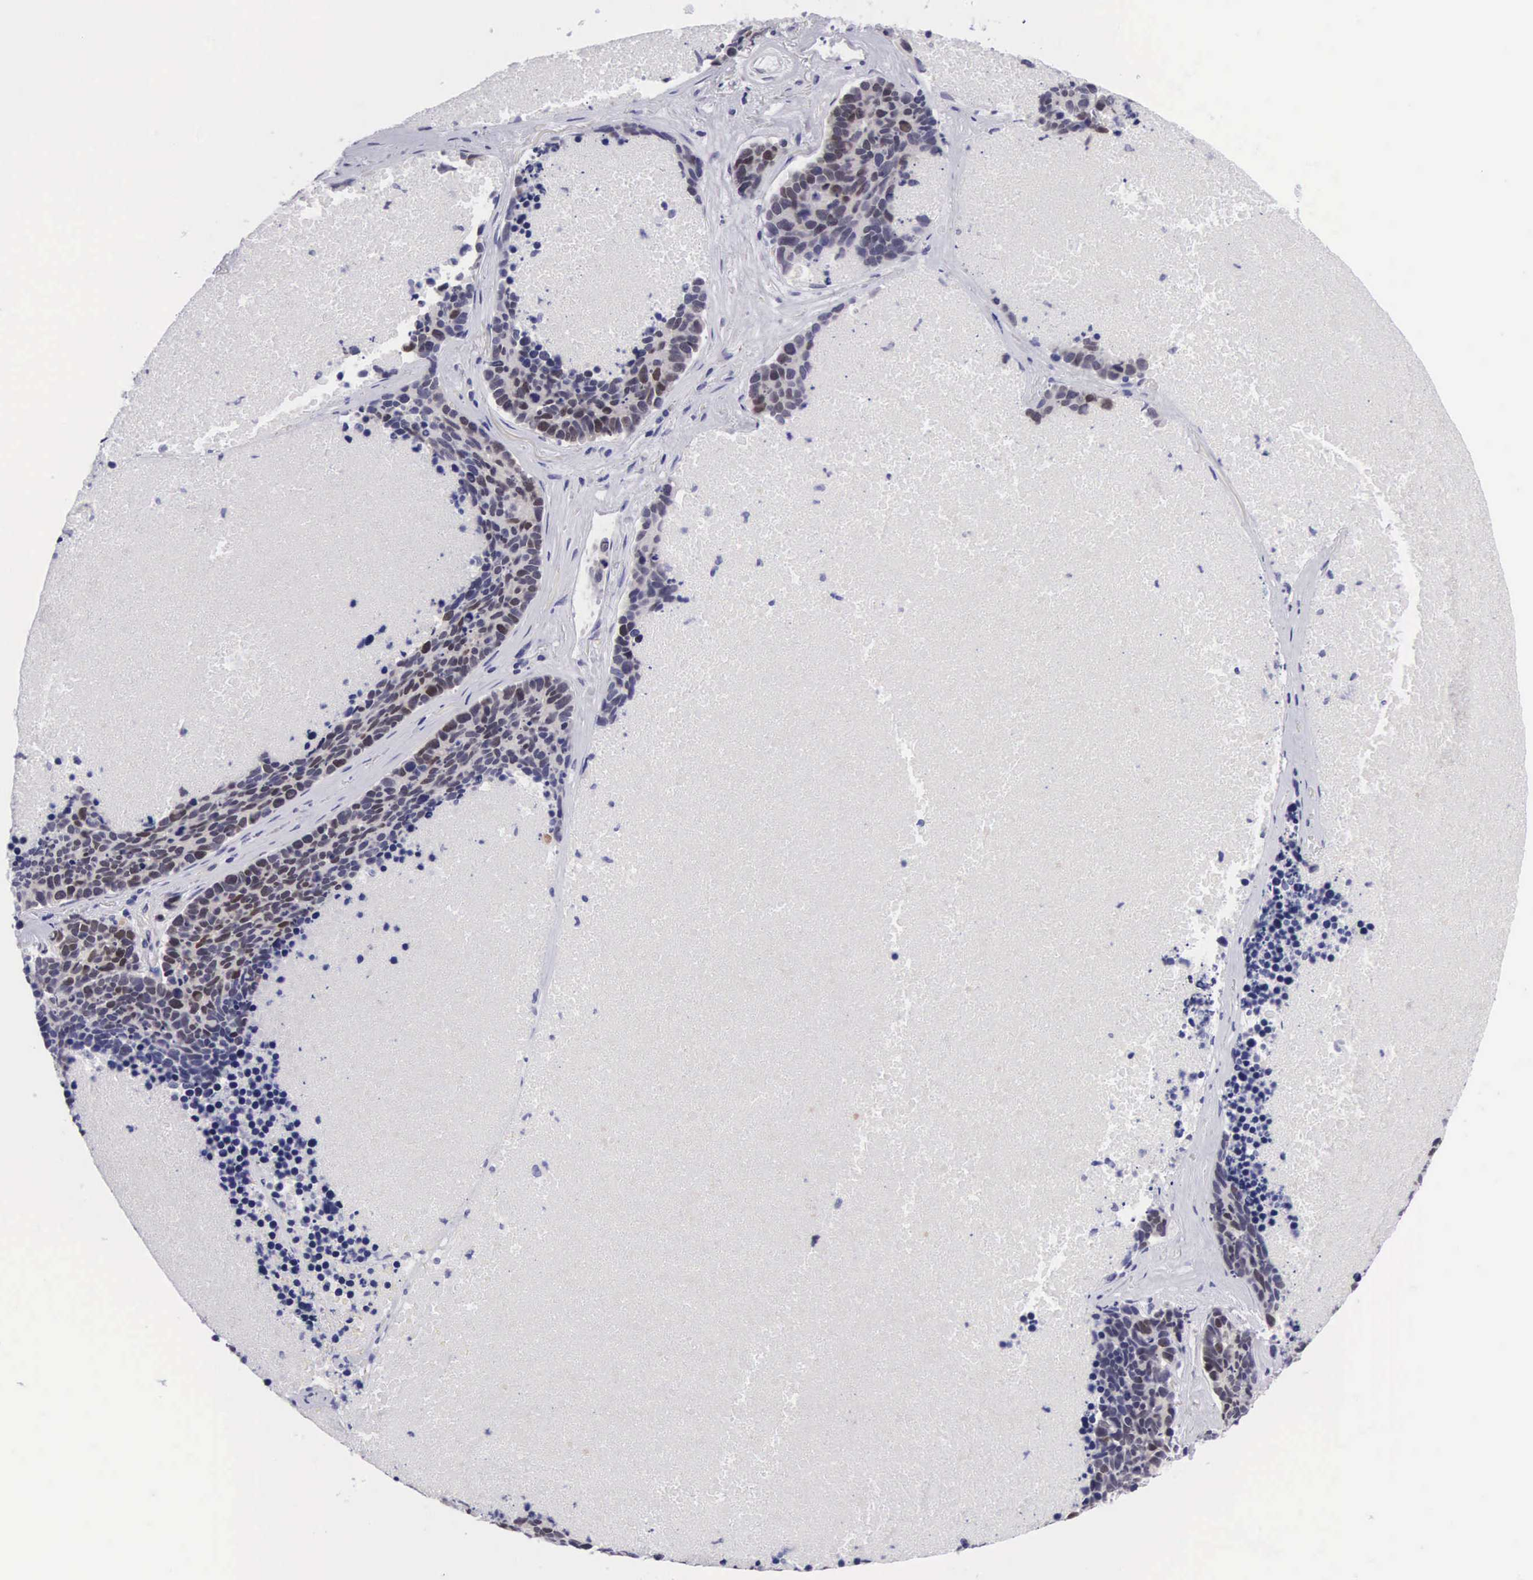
{"staining": {"intensity": "weak", "quantity": "<25%", "location": "cytoplasmic/membranous,nuclear"}, "tissue": "lung cancer", "cell_type": "Tumor cells", "image_type": "cancer", "snomed": [{"axis": "morphology", "description": "Neoplasm, malignant, NOS"}, {"axis": "topography", "description": "Lung"}], "caption": "Photomicrograph shows no protein positivity in tumor cells of lung cancer (malignant neoplasm) tissue.", "gene": "SOX11", "patient": {"sex": "female", "age": 75}}